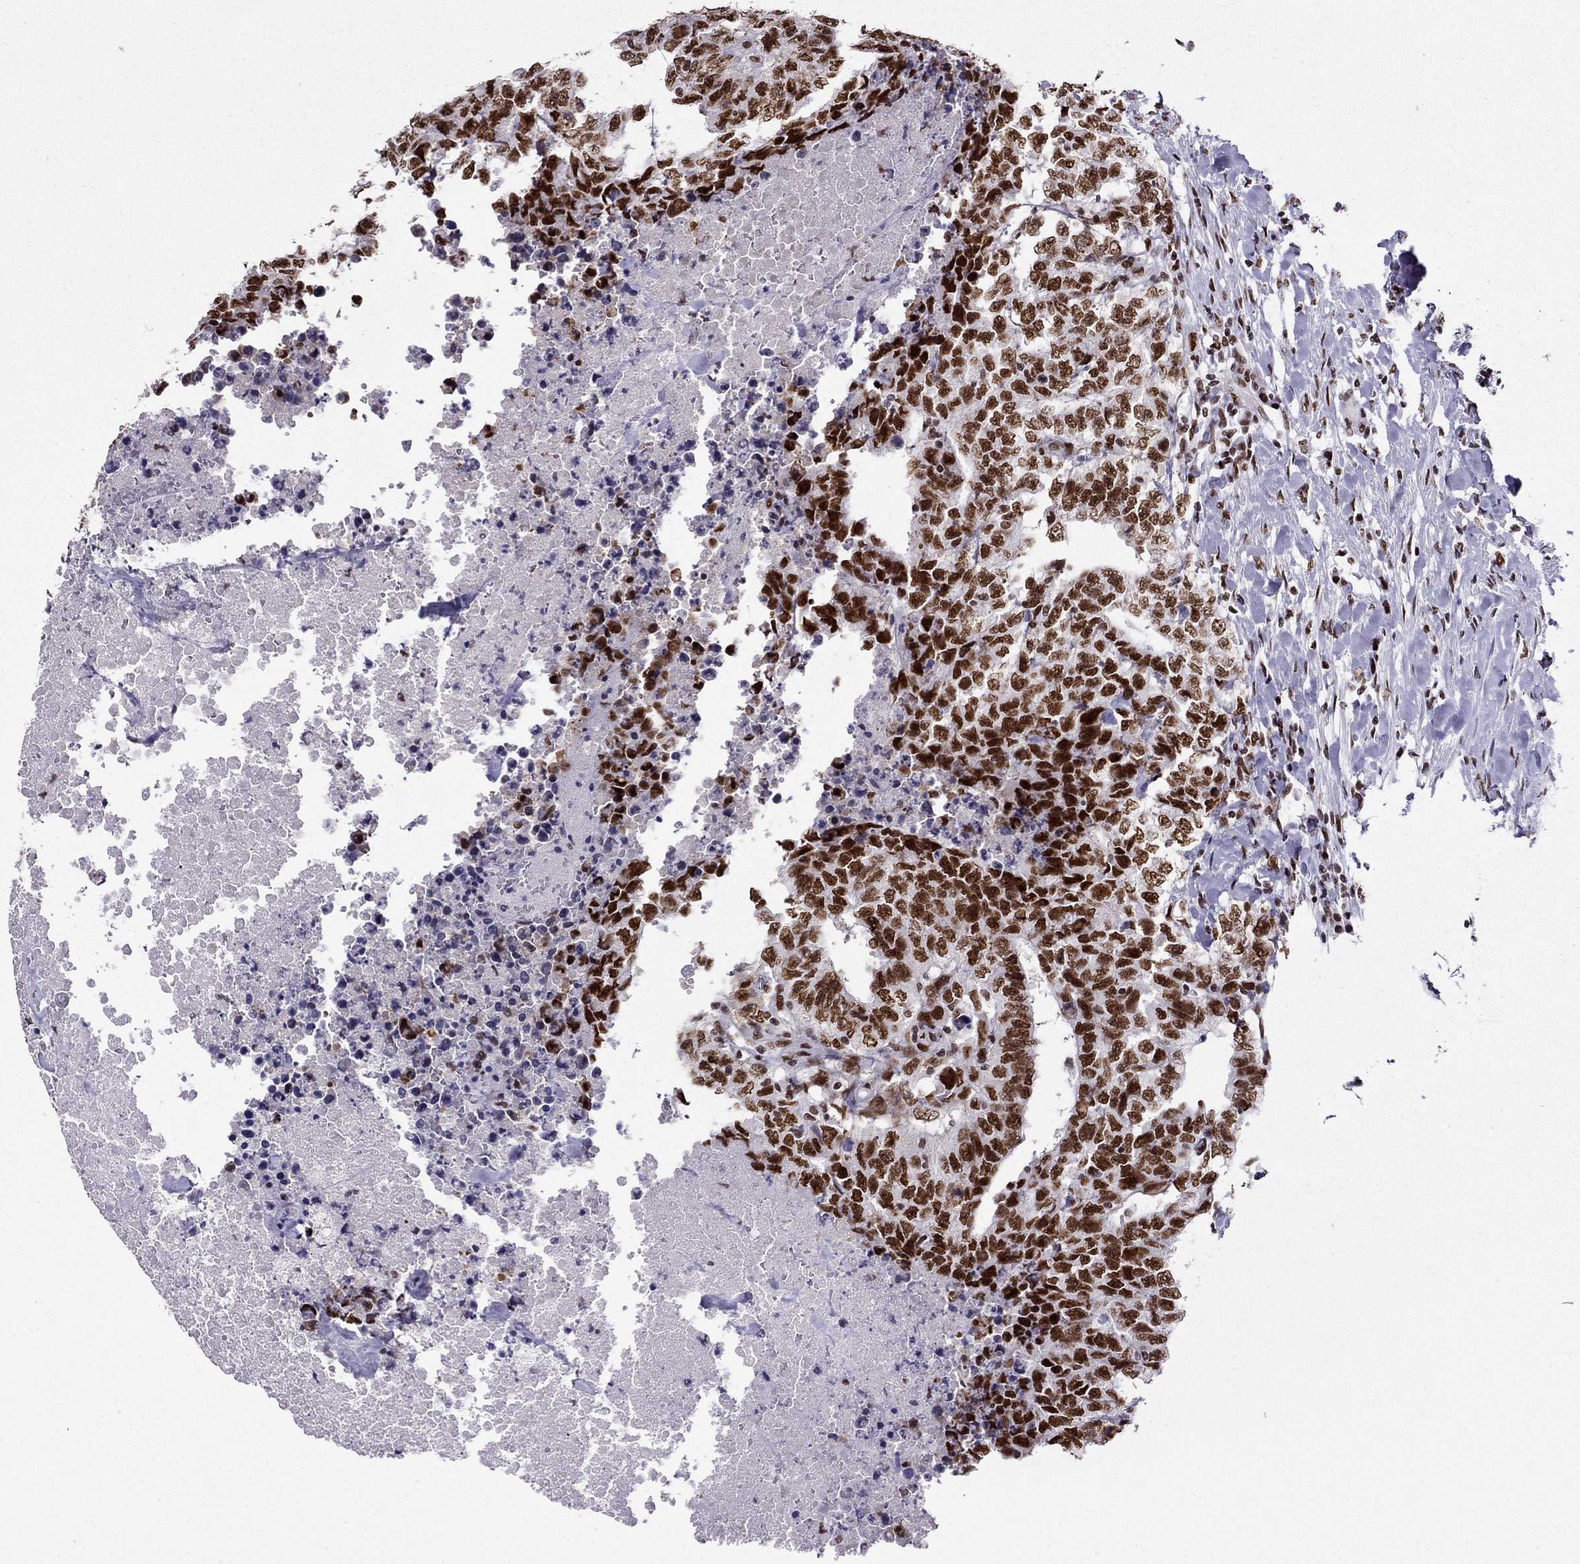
{"staining": {"intensity": "strong", "quantity": ">75%", "location": "nuclear"}, "tissue": "testis cancer", "cell_type": "Tumor cells", "image_type": "cancer", "snomed": [{"axis": "morphology", "description": "Carcinoma, Embryonal, NOS"}, {"axis": "topography", "description": "Testis"}], "caption": "Immunohistochemistry histopathology image of neoplastic tissue: human testis embryonal carcinoma stained using immunohistochemistry exhibits high levels of strong protein expression localized specifically in the nuclear of tumor cells, appearing as a nuclear brown color.", "gene": "ZNF420", "patient": {"sex": "male", "age": 24}}